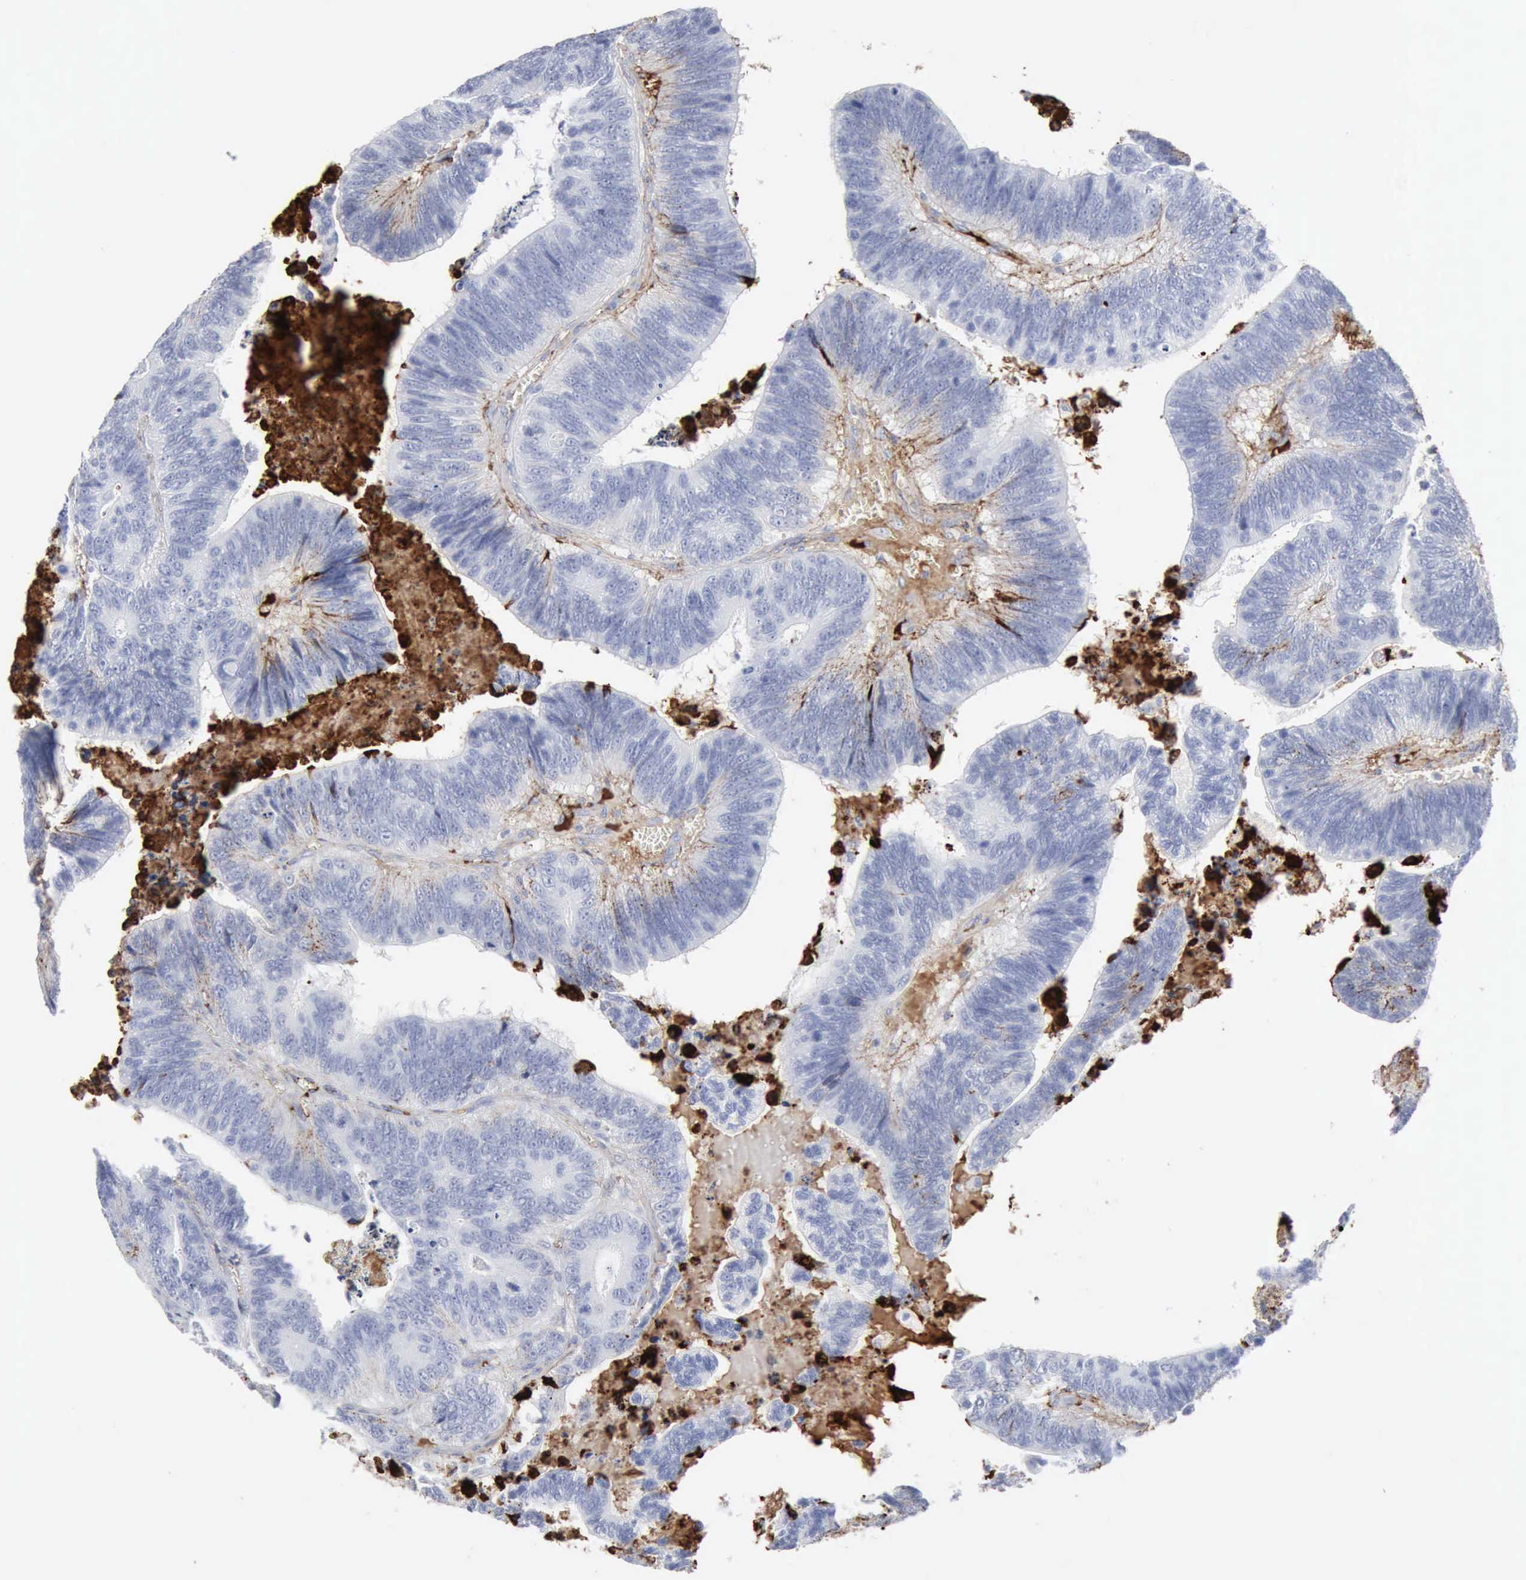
{"staining": {"intensity": "negative", "quantity": "none", "location": "none"}, "tissue": "colorectal cancer", "cell_type": "Tumor cells", "image_type": "cancer", "snomed": [{"axis": "morphology", "description": "Adenocarcinoma, NOS"}, {"axis": "topography", "description": "Colon"}], "caption": "Immunohistochemistry of human colorectal adenocarcinoma demonstrates no positivity in tumor cells.", "gene": "C4BPA", "patient": {"sex": "male", "age": 72}}